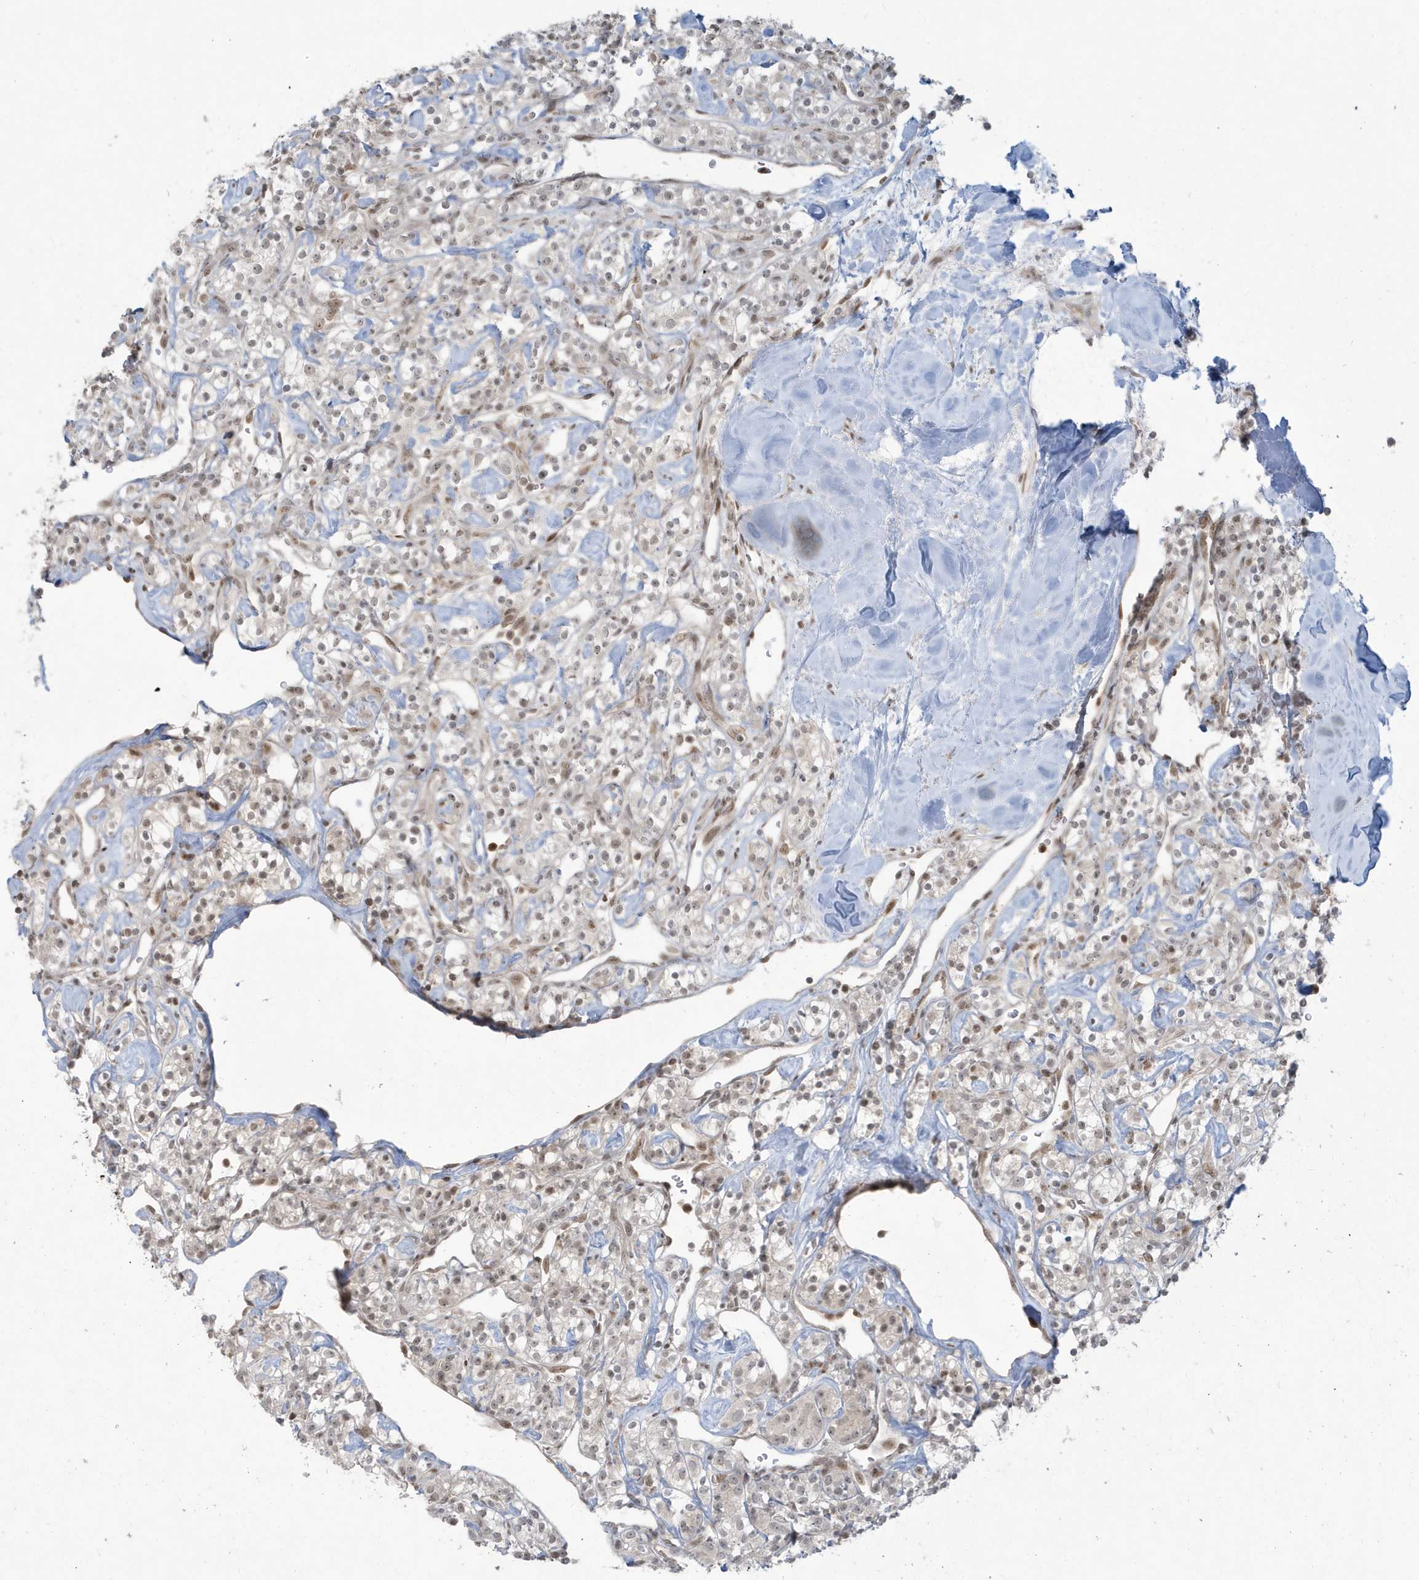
{"staining": {"intensity": "weak", "quantity": "25%-75%", "location": "nuclear"}, "tissue": "renal cancer", "cell_type": "Tumor cells", "image_type": "cancer", "snomed": [{"axis": "morphology", "description": "Adenocarcinoma, NOS"}, {"axis": "topography", "description": "Kidney"}], "caption": "The image exhibits a brown stain indicating the presence of a protein in the nuclear of tumor cells in renal cancer (adenocarcinoma).", "gene": "C1orf52", "patient": {"sex": "male", "age": 77}}